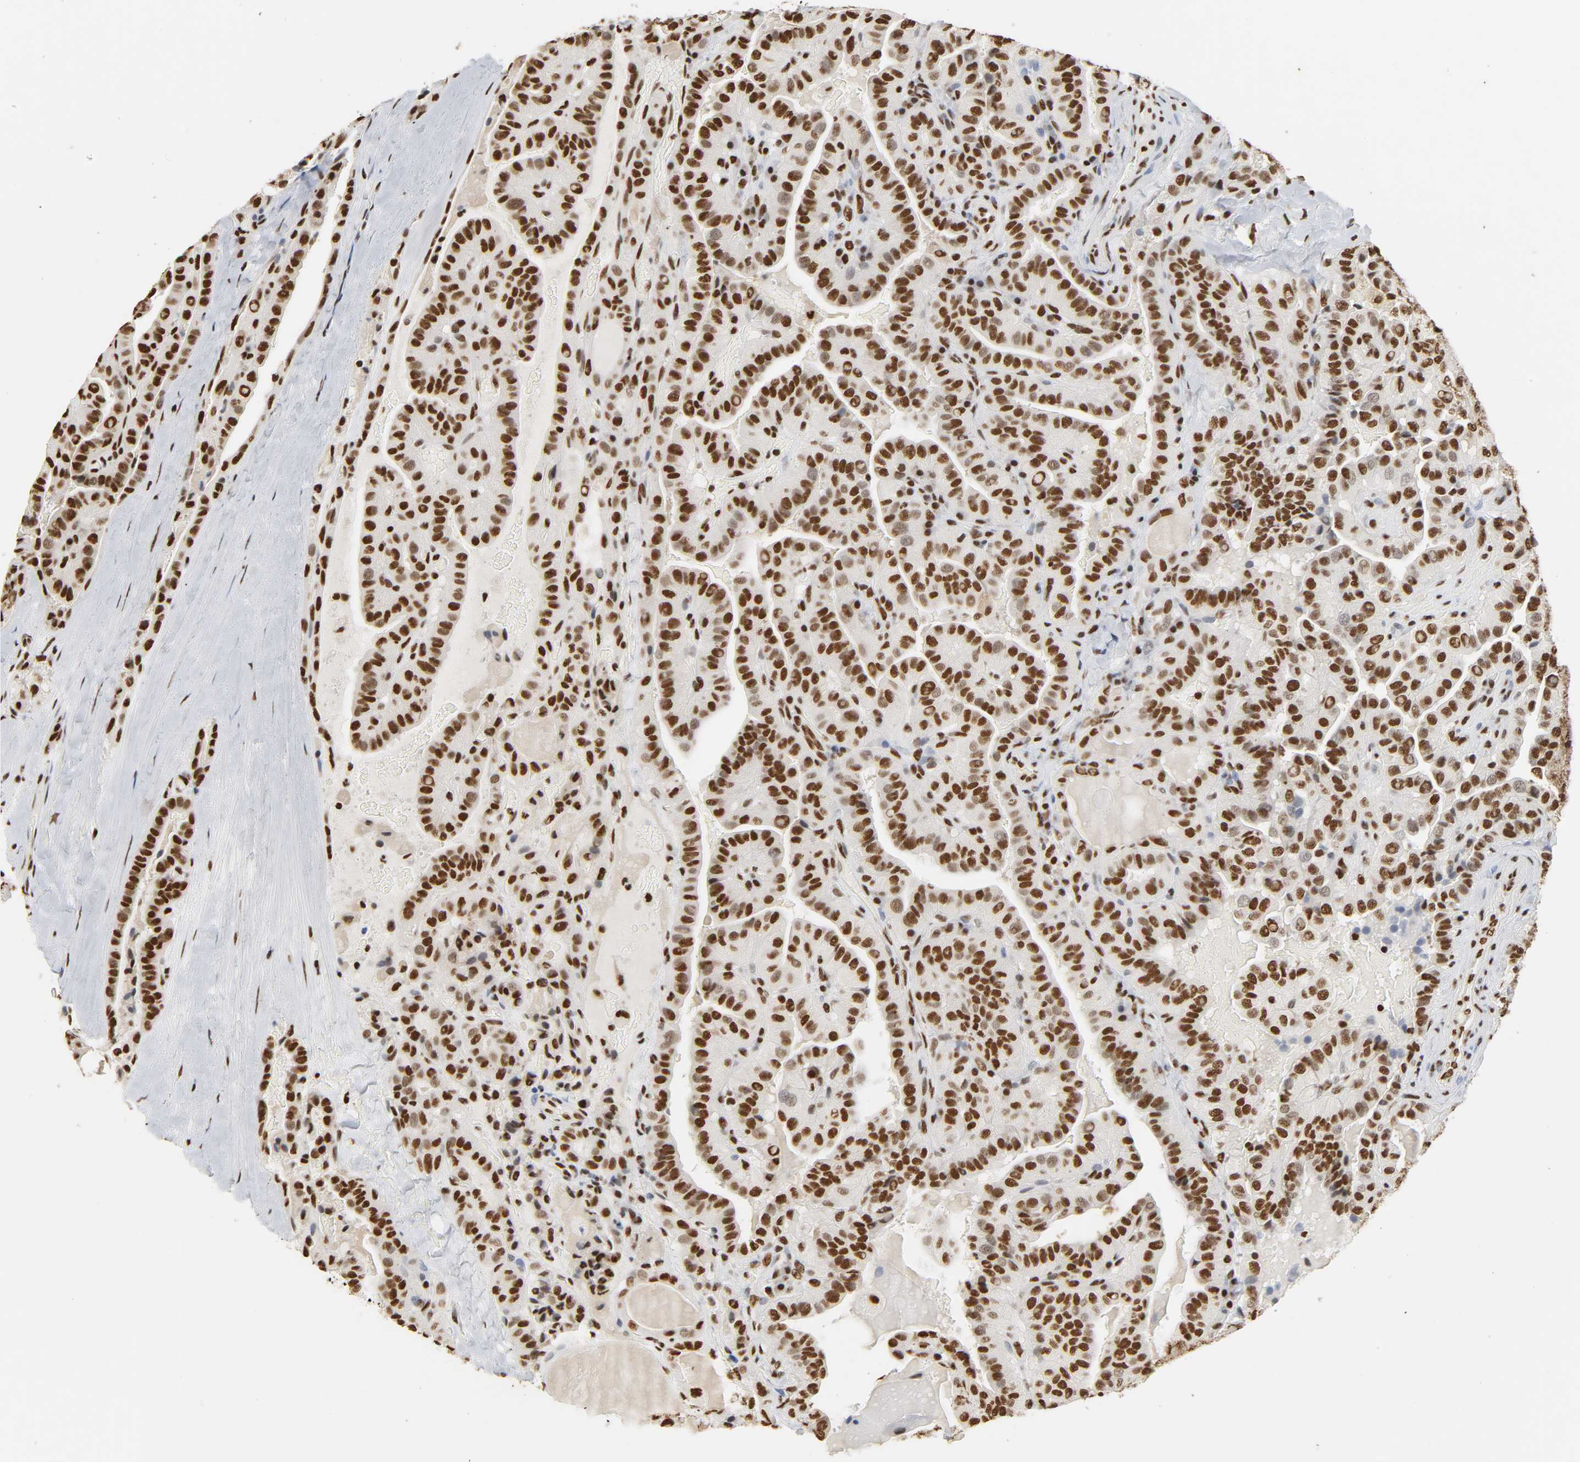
{"staining": {"intensity": "strong", "quantity": ">75%", "location": "nuclear"}, "tissue": "thyroid cancer", "cell_type": "Tumor cells", "image_type": "cancer", "snomed": [{"axis": "morphology", "description": "Papillary adenocarcinoma, NOS"}, {"axis": "topography", "description": "Thyroid gland"}], "caption": "IHC (DAB (3,3'-diaminobenzidine)) staining of human thyroid cancer (papillary adenocarcinoma) reveals strong nuclear protein positivity in approximately >75% of tumor cells.", "gene": "HNRNPC", "patient": {"sex": "male", "age": 77}}